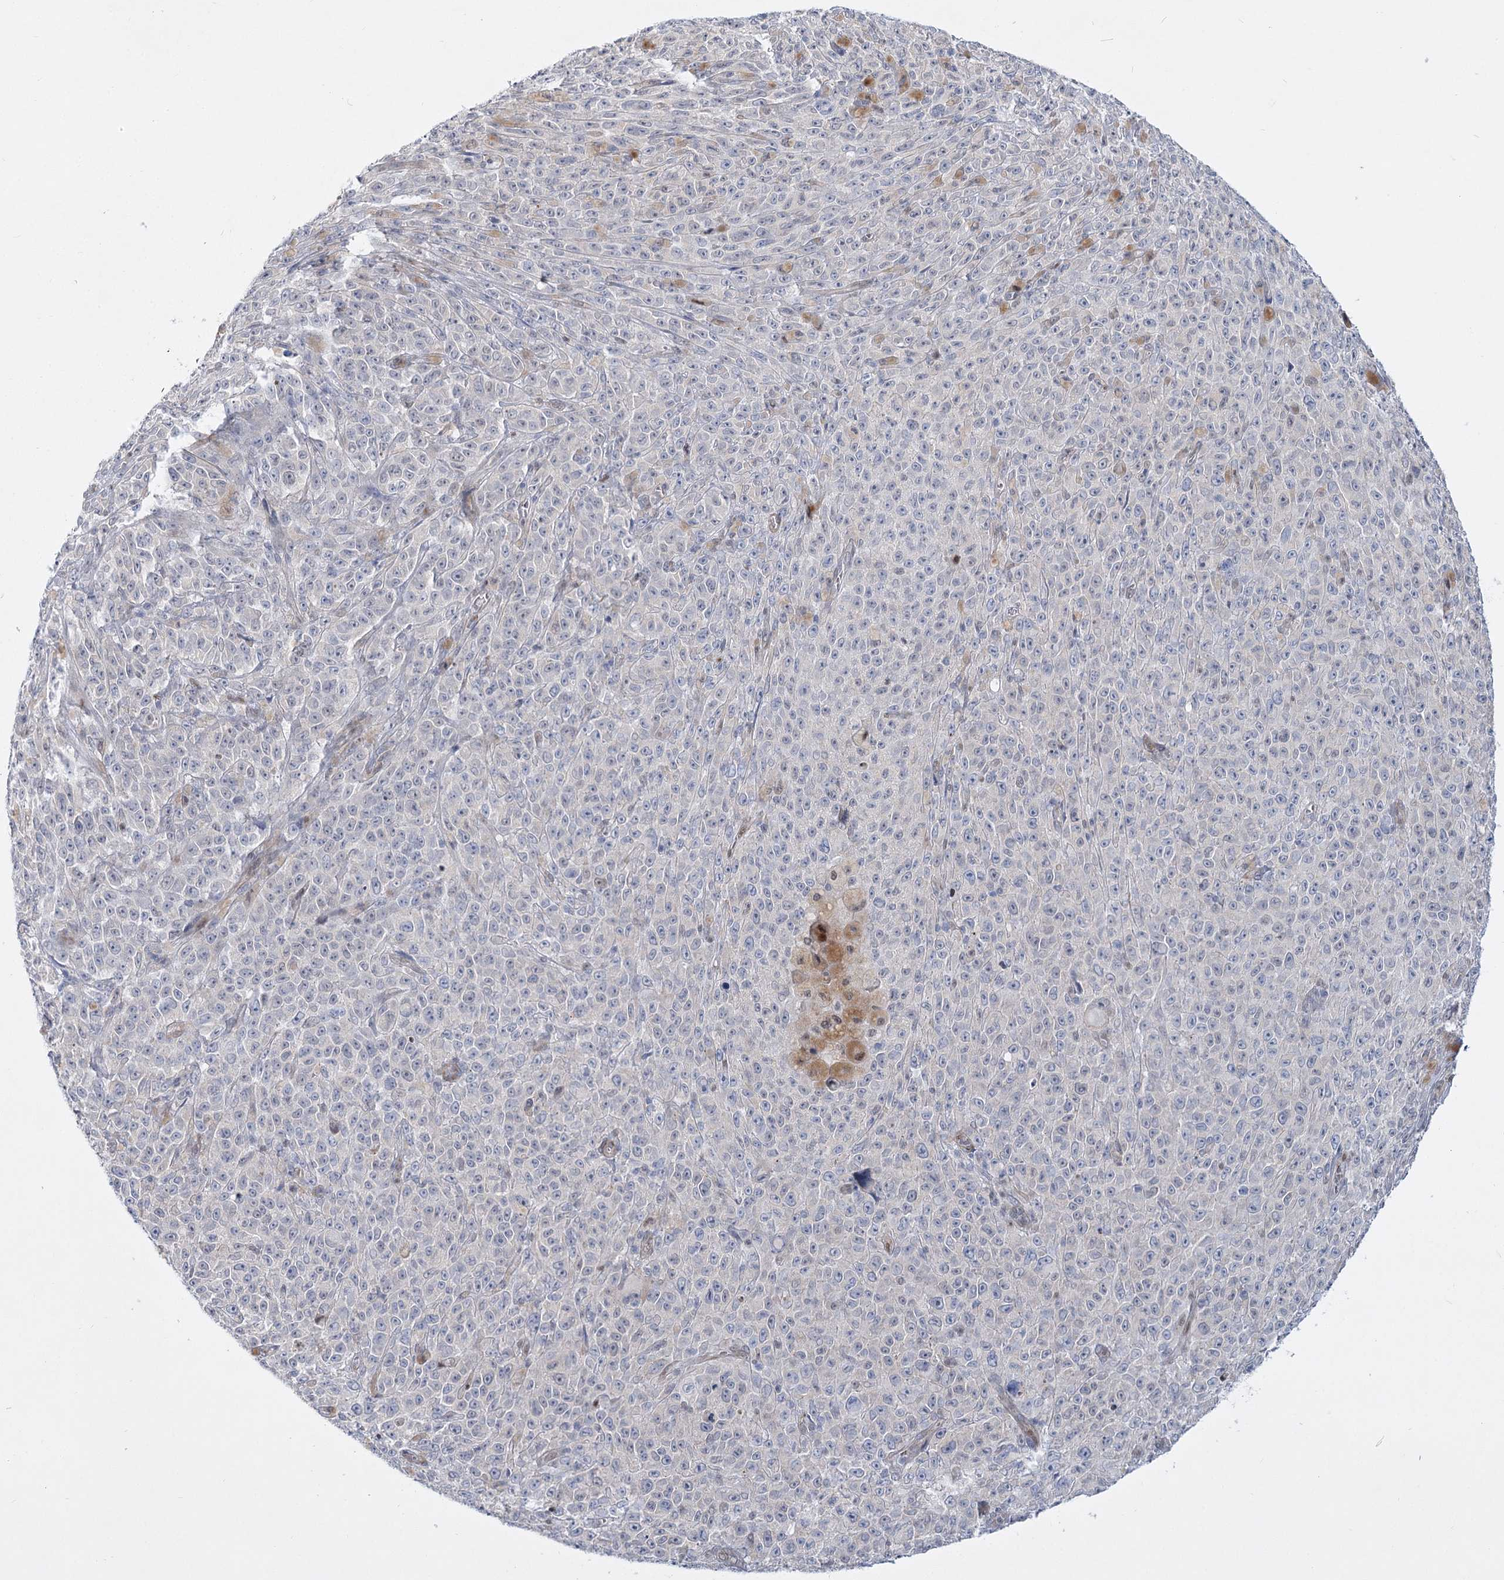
{"staining": {"intensity": "negative", "quantity": "none", "location": "none"}, "tissue": "melanoma", "cell_type": "Tumor cells", "image_type": "cancer", "snomed": [{"axis": "morphology", "description": "Malignant melanoma, NOS"}, {"axis": "topography", "description": "Skin"}], "caption": "The immunohistochemistry photomicrograph has no significant positivity in tumor cells of malignant melanoma tissue.", "gene": "ARSI", "patient": {"sex": "female", "age": 82}}